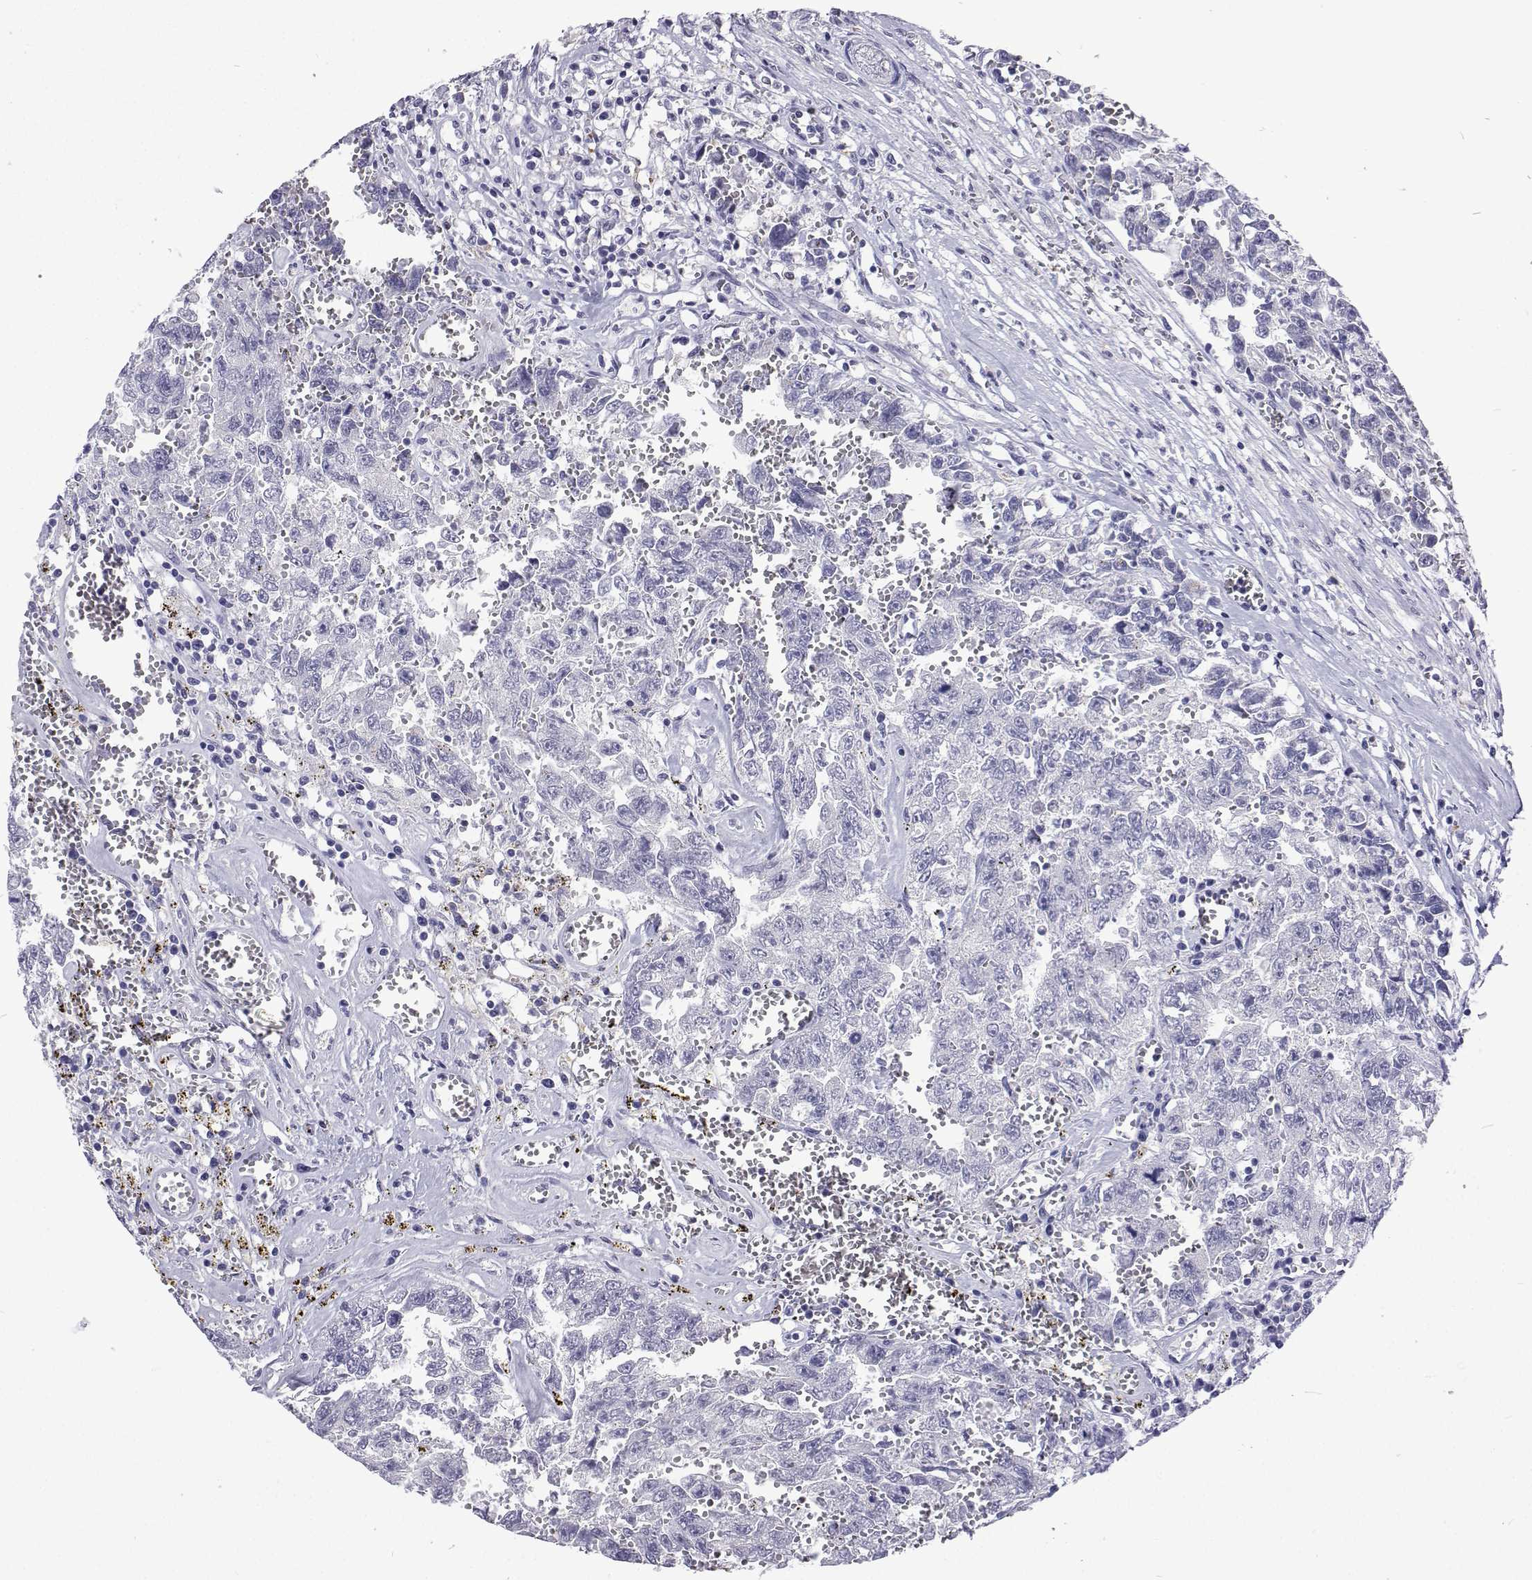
{"staining": {"intensity": "negative", "quantity": "none", "location": "none"}, "tissue": "testis cancer", "cell_type": "Tumor cells", "image_type": "cancer", "snomed": [{"axis": "morphology", "description": "Carcinoma, Embryonal, NOS"}, {"axis": "topography", "description": "Testis"}], "caption": "Photomicrograph shows no significant protein expression in tumor cells of testis embryonal carcinoma. (Brightfield microscopy of DAB (3,3'-diaminobenzidine) IHC at high magnification).", "gene": "GALM", "patient": {"sex": "male", "age": 36}}